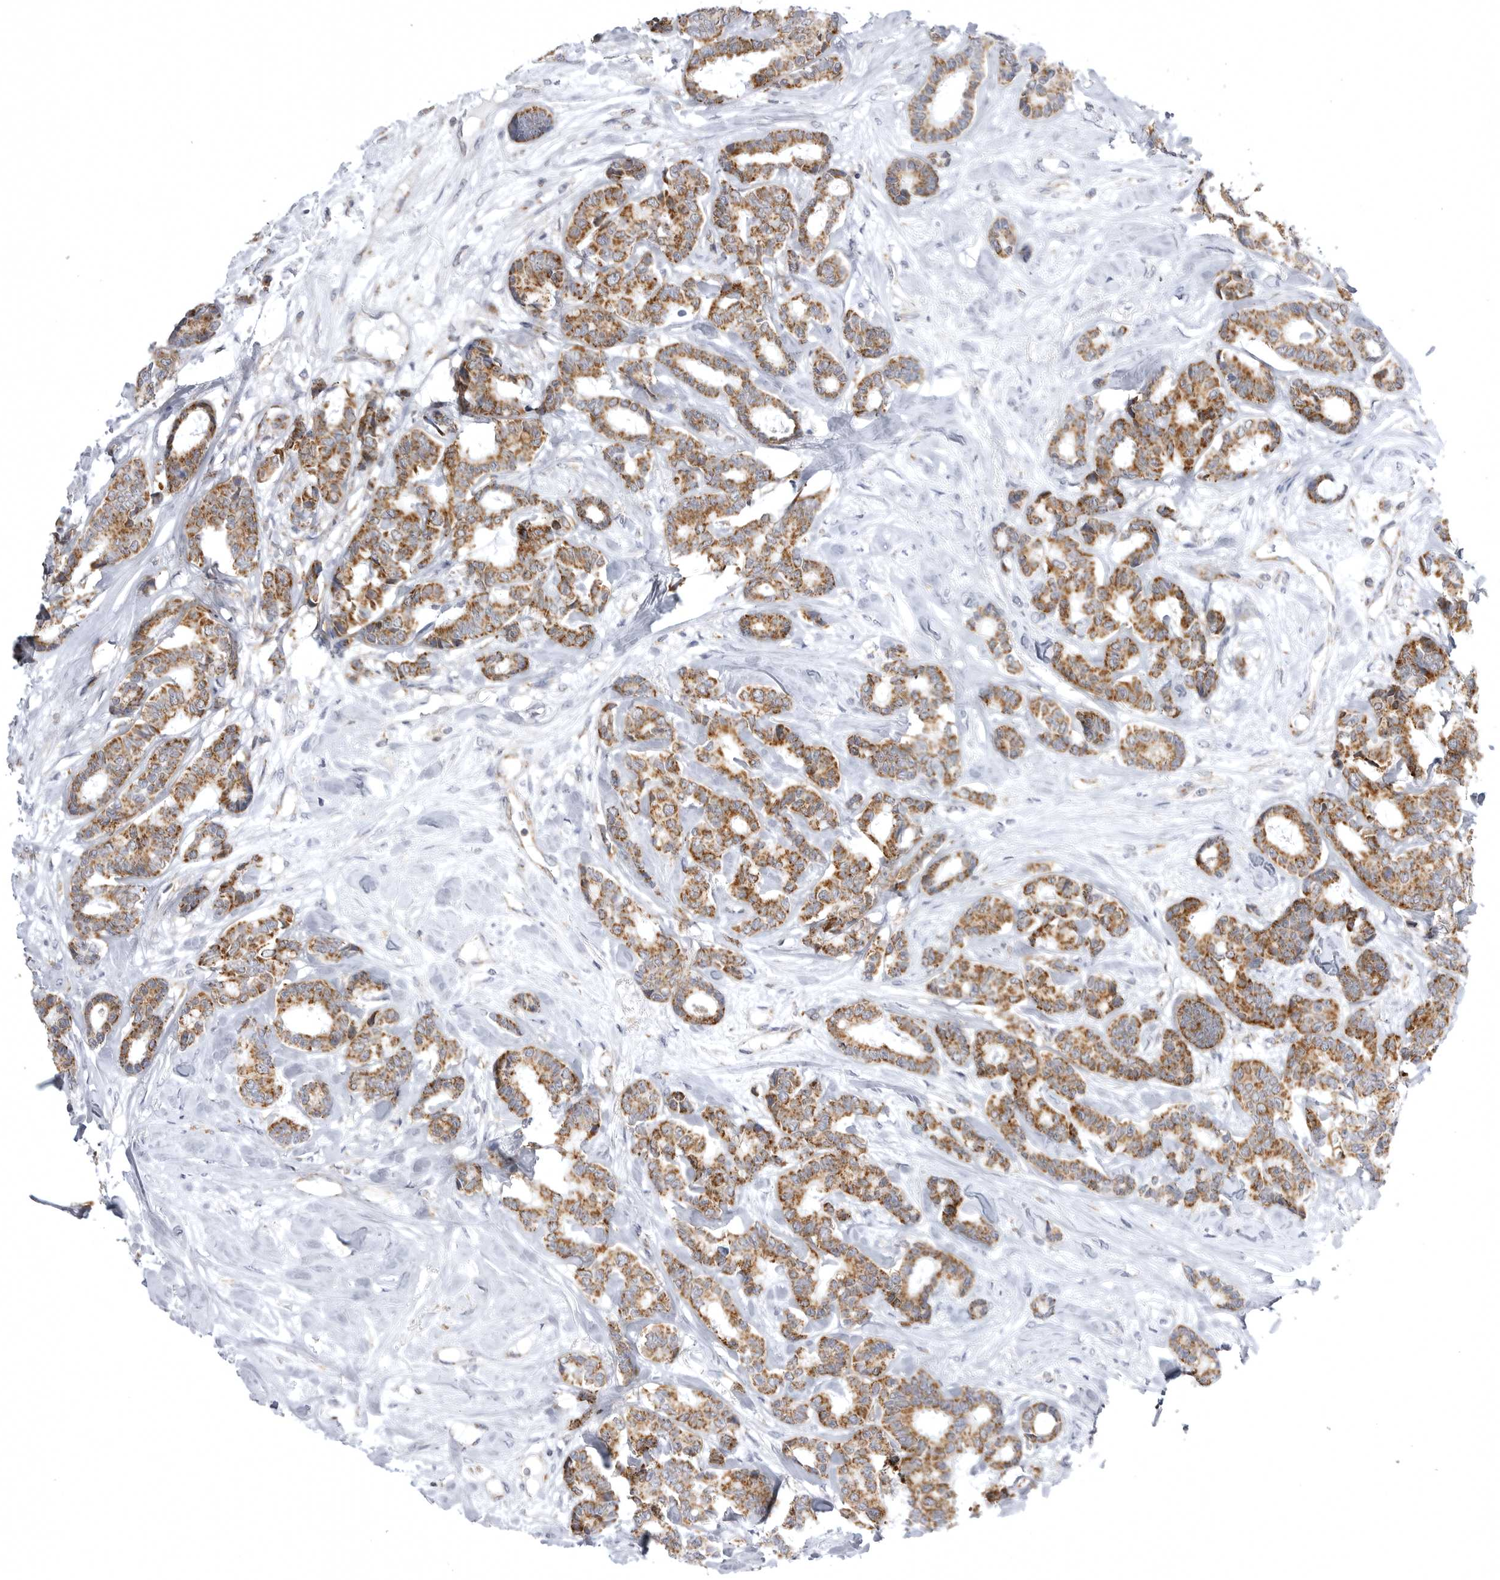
{"staining": {"intensity": "moderate", "quantity": ">75%", "location": "cytoplasmic/membranous"}, "tissue": "breast cancer", "cell_type": "Tumor cells", "image_type": "cancer", "snomed": [{"axis": "morphology", "description": "Duct carcinoma"}, {"axis": "topography", "description": "Breast"}], "caption": "Immunohistochemistry image of neoplastic tissue: human invasive ductal carcinoma (breast) stained using immunohistochemistry shows medium levels of moderate protein expression localized specifically in the cytoplasmic/membranous of tumor cells, appearing as a cytoplasmic/membranous brown color.", "gene": "TUFM", "patient": {"sex": "female", "age": 87}}